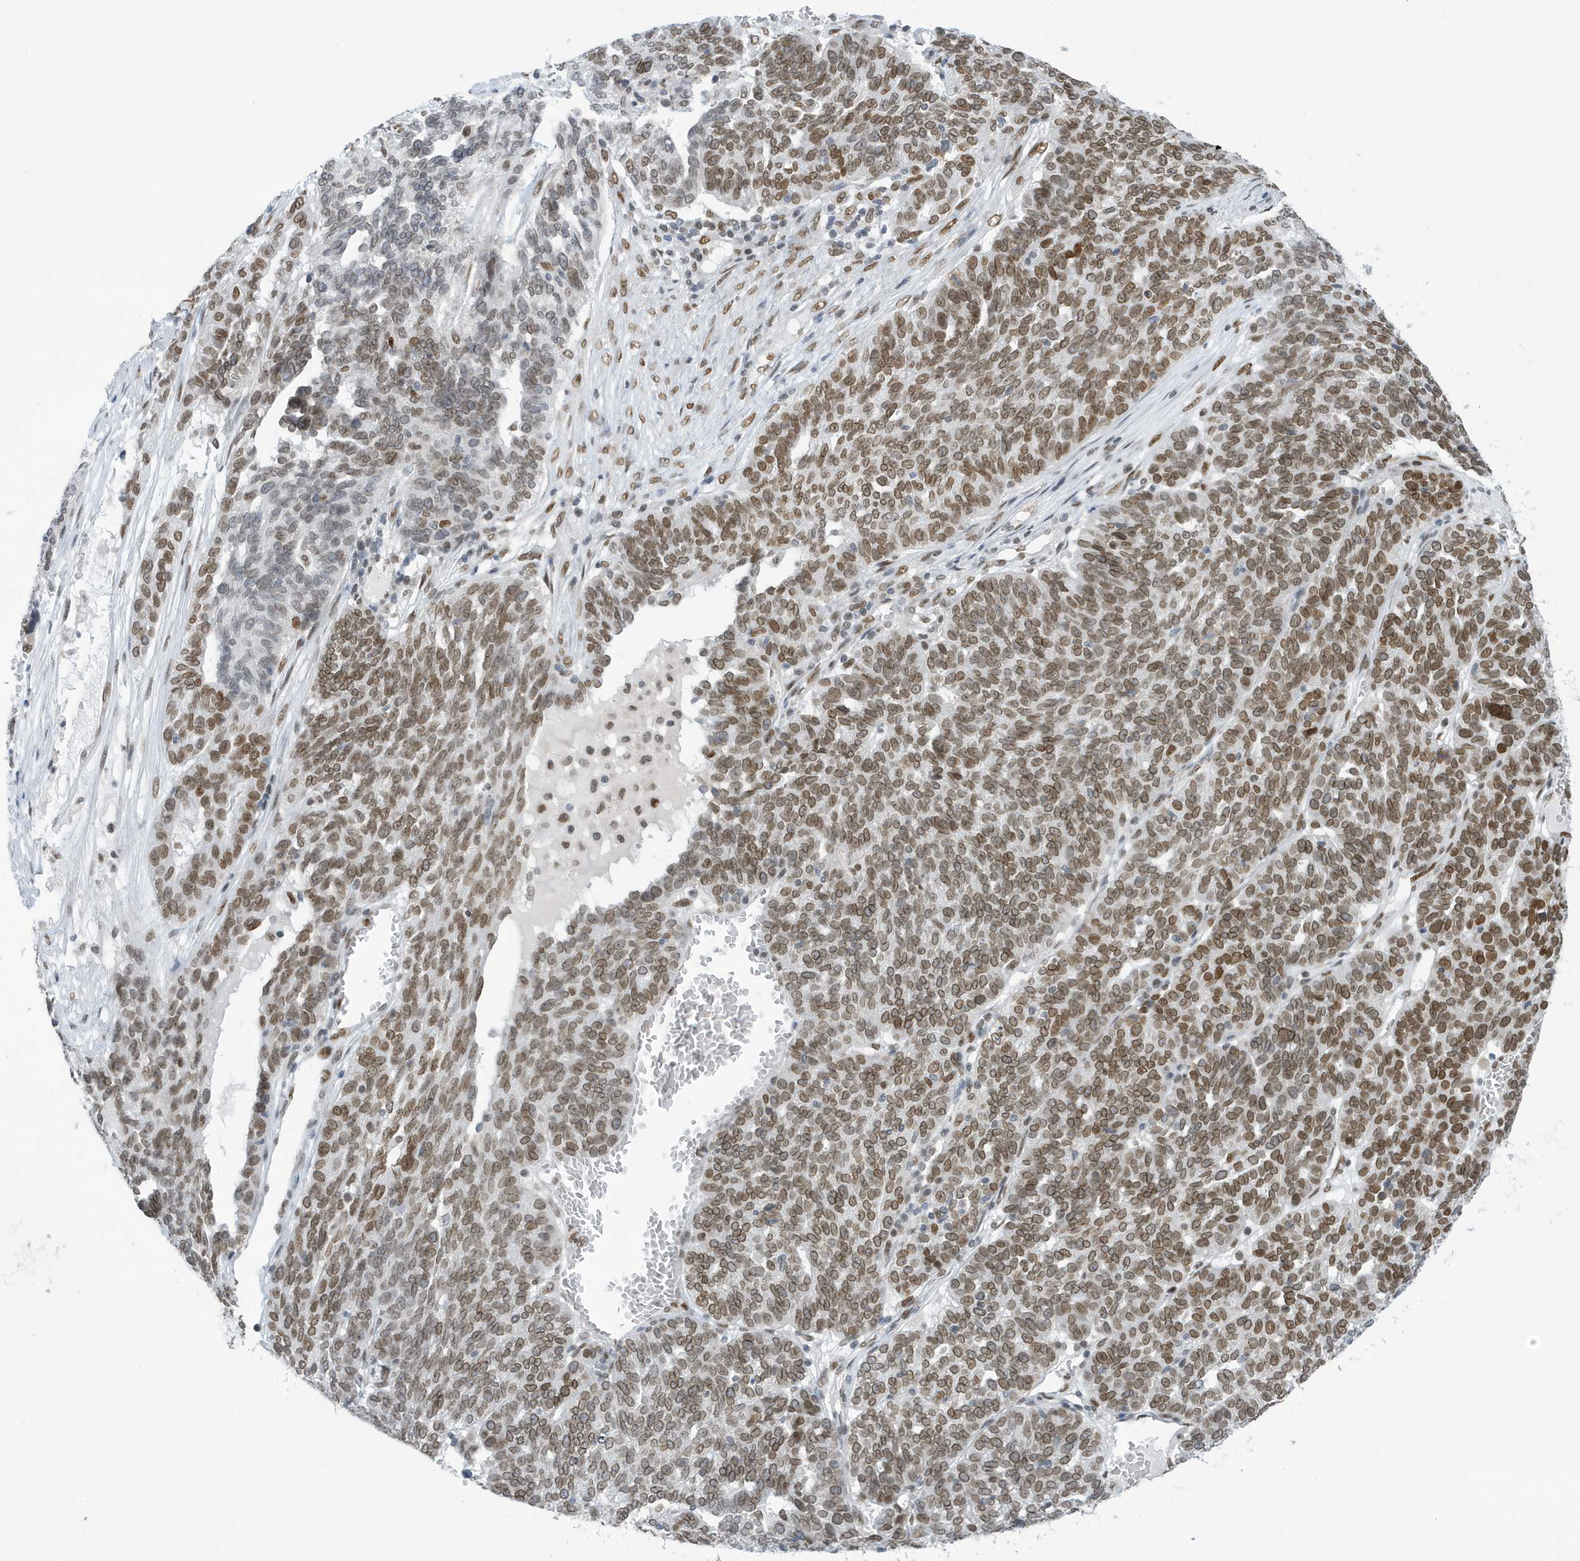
{"staining": {"intensity": "moderate", "quantity": "25%-75%", "location": "cytoplasmic/membranous,nuclear"}, "tissue": "ovarian cancer", "cell_type": "Tumor cells", "image_type": "cancer", "snomed": [{"axis": "morphology", "description": "Cystadenocarcinoma, serous, NOS"}, {"axis": "topography", "description": "Ovary"}], "caption": "Ovarian serous cystadenocarcinoma was stained to show a protein in brown. There is medium levels of moderate cytoplasmic/membranous and nuclear expression in about 25%-75% of tumor cells.", "gene": "PCYT1A", "patient": {"sex": "female", "age": 59}}